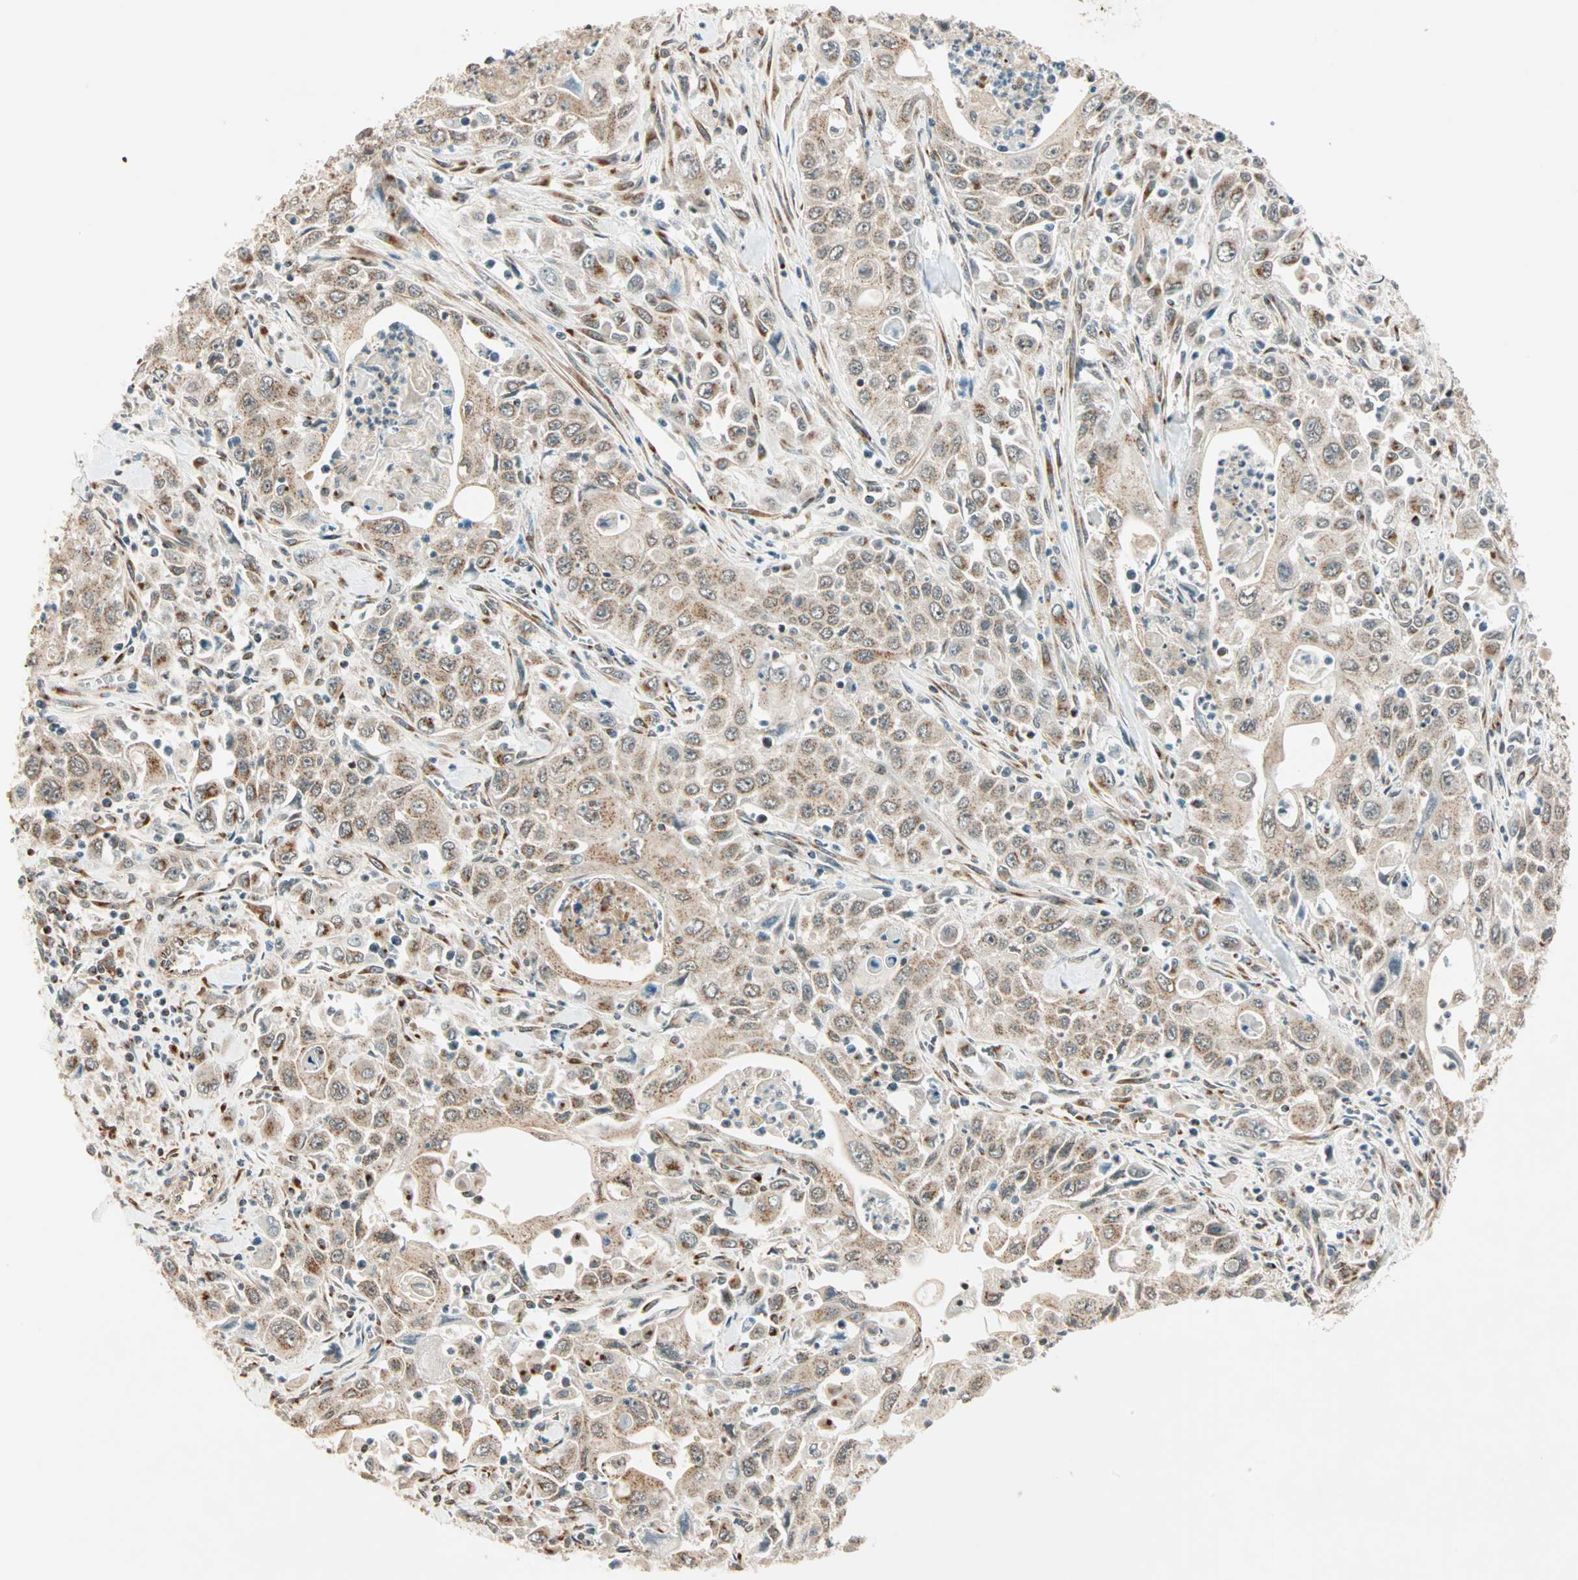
{"staining": {"intensity": "weak", "quantity": "25%-75%", "location": "cytoplasmic/membranous"}, "tissue": "pancreatic cancer", "cell_type": "Tumor cells", "image_type": "cancer", "snomed": [{"axis": "morphology", "description": "Adenocarcinoma, NOS"}, {"axis": "topography", "description": "Pancreas"}], "caption": "Immunohistochemical staining of adenocarcinoma (pancreatic) shows low levels of weak cytoplasmic/membranous protein staining in approximately 25%-75% of tumor cells. The staining was performed using DAB to visualize the protein expression in brown, while the nuclei were stained in blue with hematoxylin (Magnification: 20x).", "gene": "PRDM2", "patient": {"sex": "male", "age": 70}}